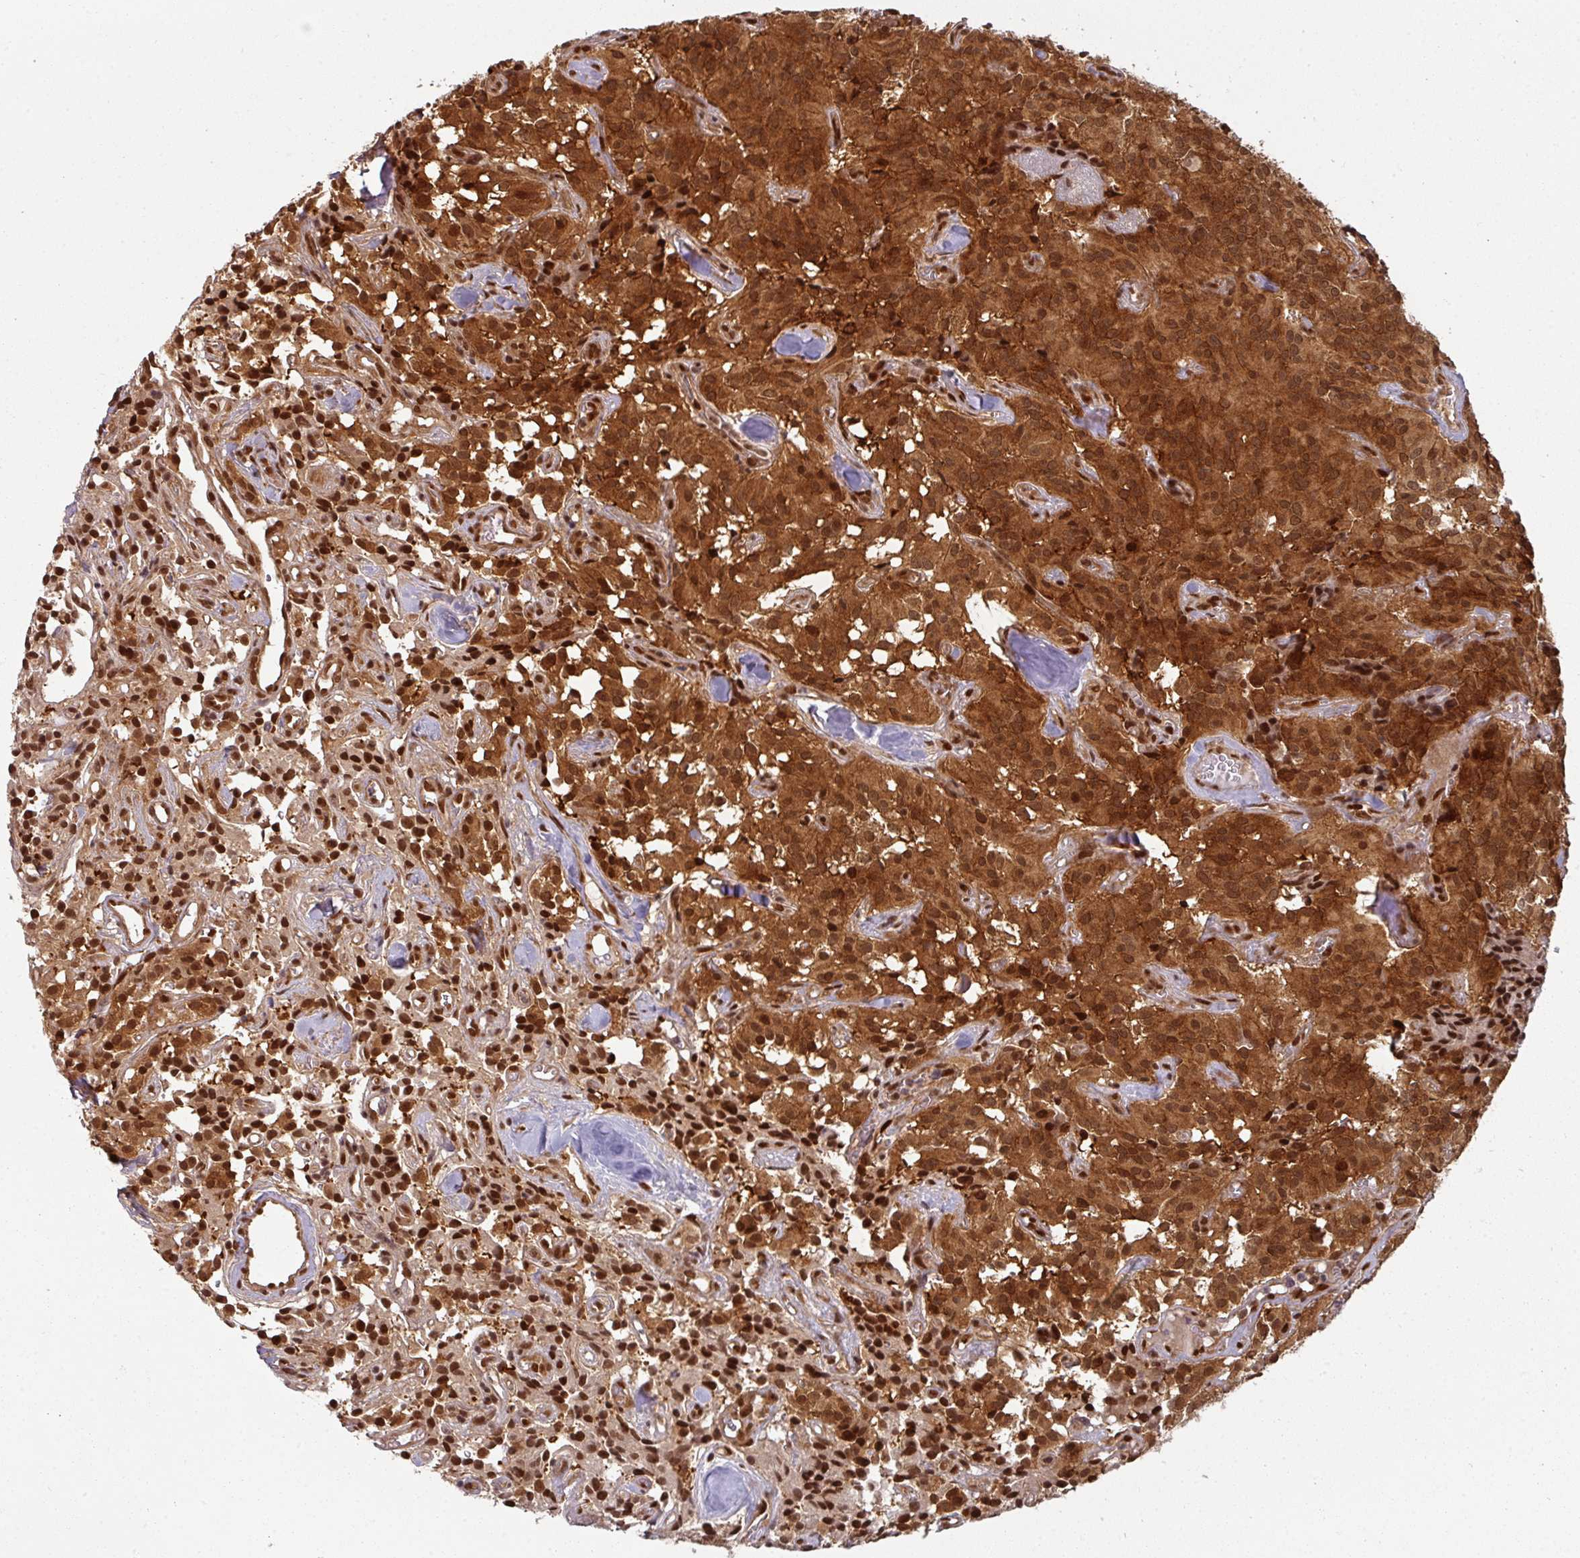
{"staining": {"intensity": "strong", "quantity": ">75%", "location": "cytoplasmic/membranous,nuclear"}, "tissue": "glioma", "cell_type": "Tumor cells", "image_type": "cancer", "snomed": [{"axis": "morphology", "description": "Glioma, malignant, Low grade"}, {"axis": "topography", "description": "Brain"}], "caption": "Human low-grade glioma (malignant) stained with a protein marker shows strong staining in tumor cells.", "gene": "SIK3", "patient": {"sex": "male", "age": 42}}